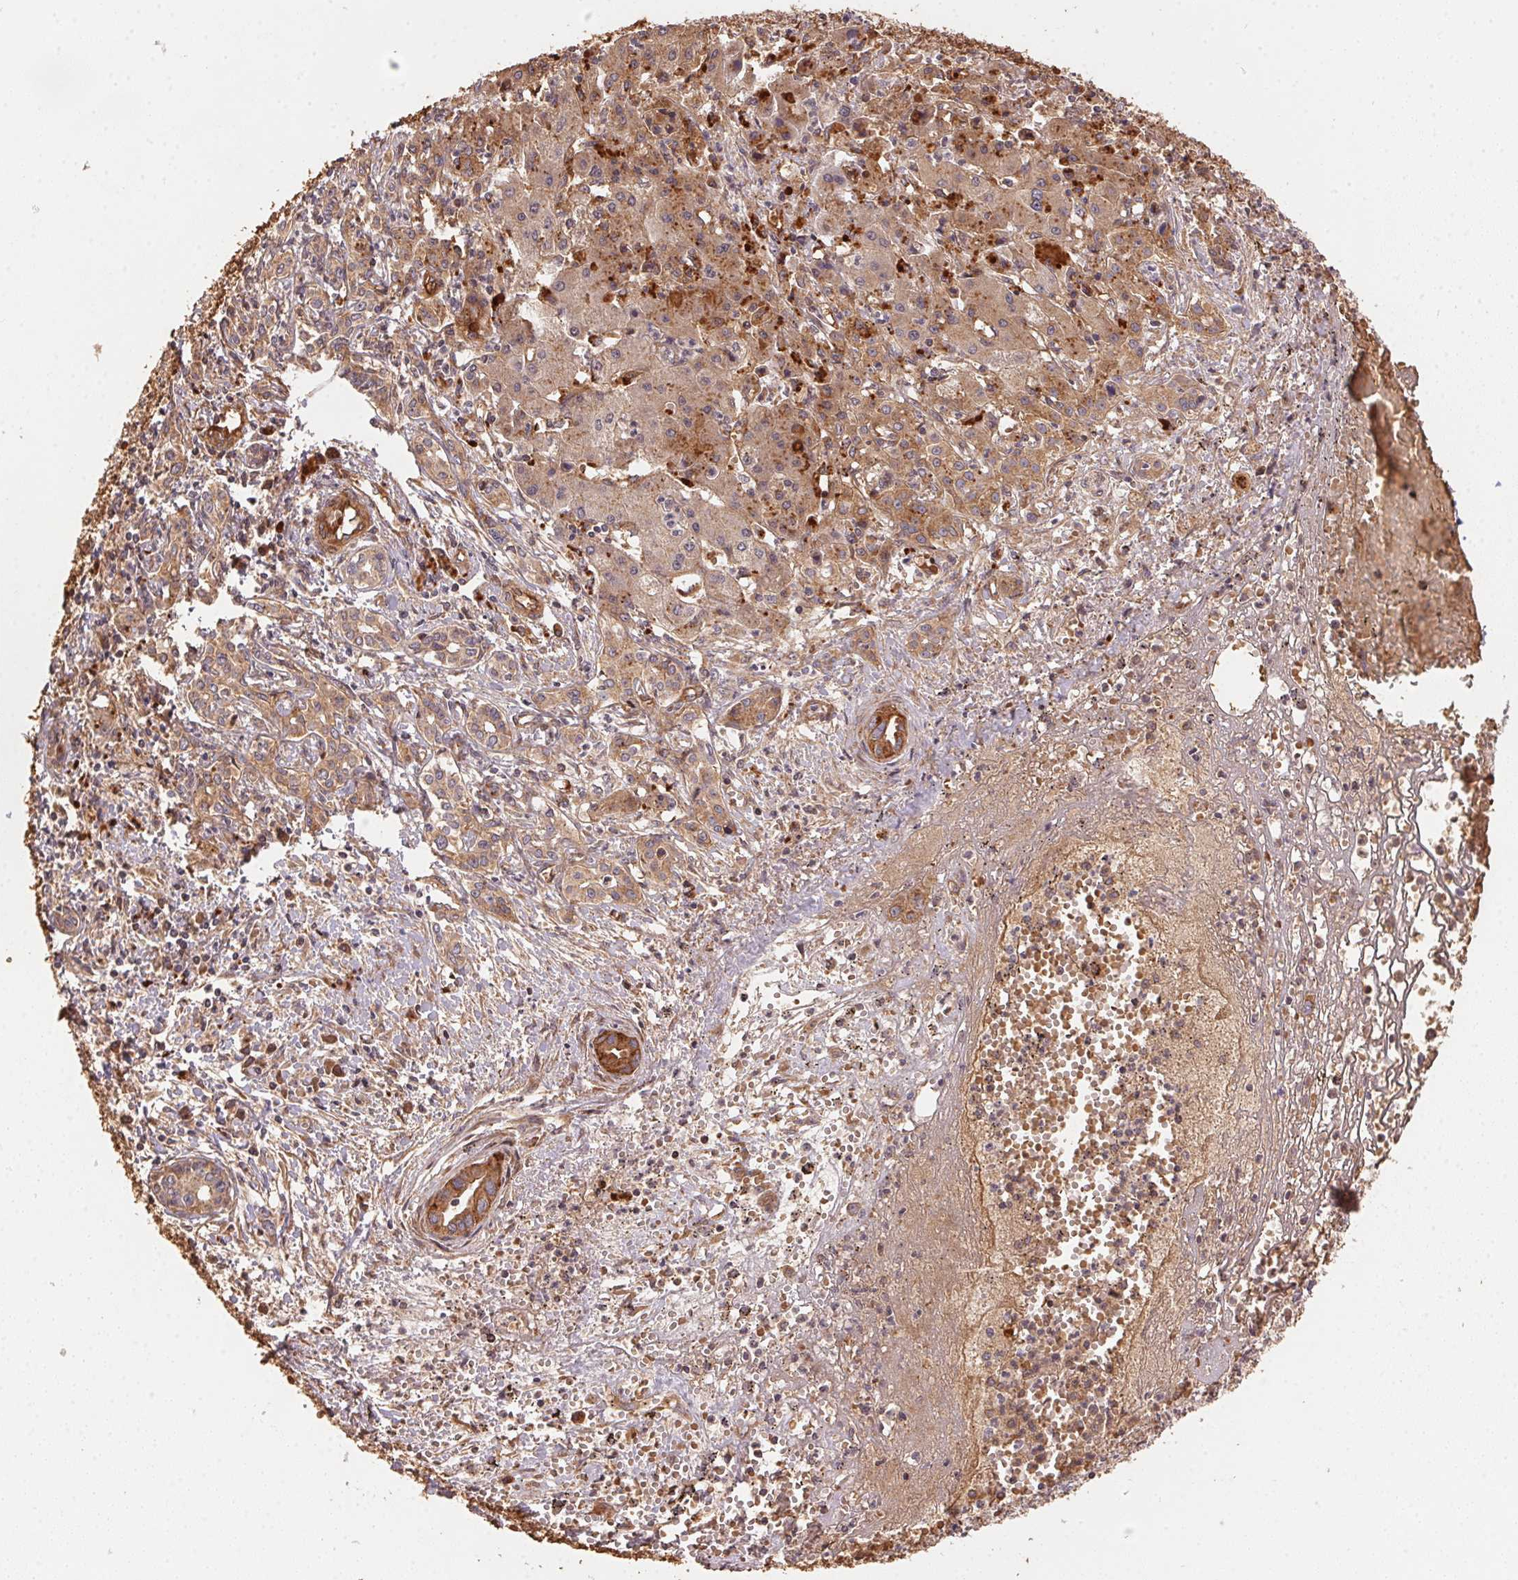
{"staining": {"intensity": "weak", "quantity": ">75%", "location": "cytoplasmic/membranous"}, "tissue": "liver cancer", "cell_type": "Tumor cells", "image_type": "cancer", "snomed": [{"axis": "morphology", "description": "Cholangiocarcinoma"}, {"axis": "topography", "description": "Liver"}], "caption": "Protein expression analysis of human cholangiocarcinoma (liver) reveals weak cytoplasmic/membranous expression in about >75% of tumor cells. (DAB (3,3'-diaminobenzidine) IHC, brown staining for protein, blue staining for nuclei).", "gene": "USE1", "patient": {"sex": "female", "age": 64}}